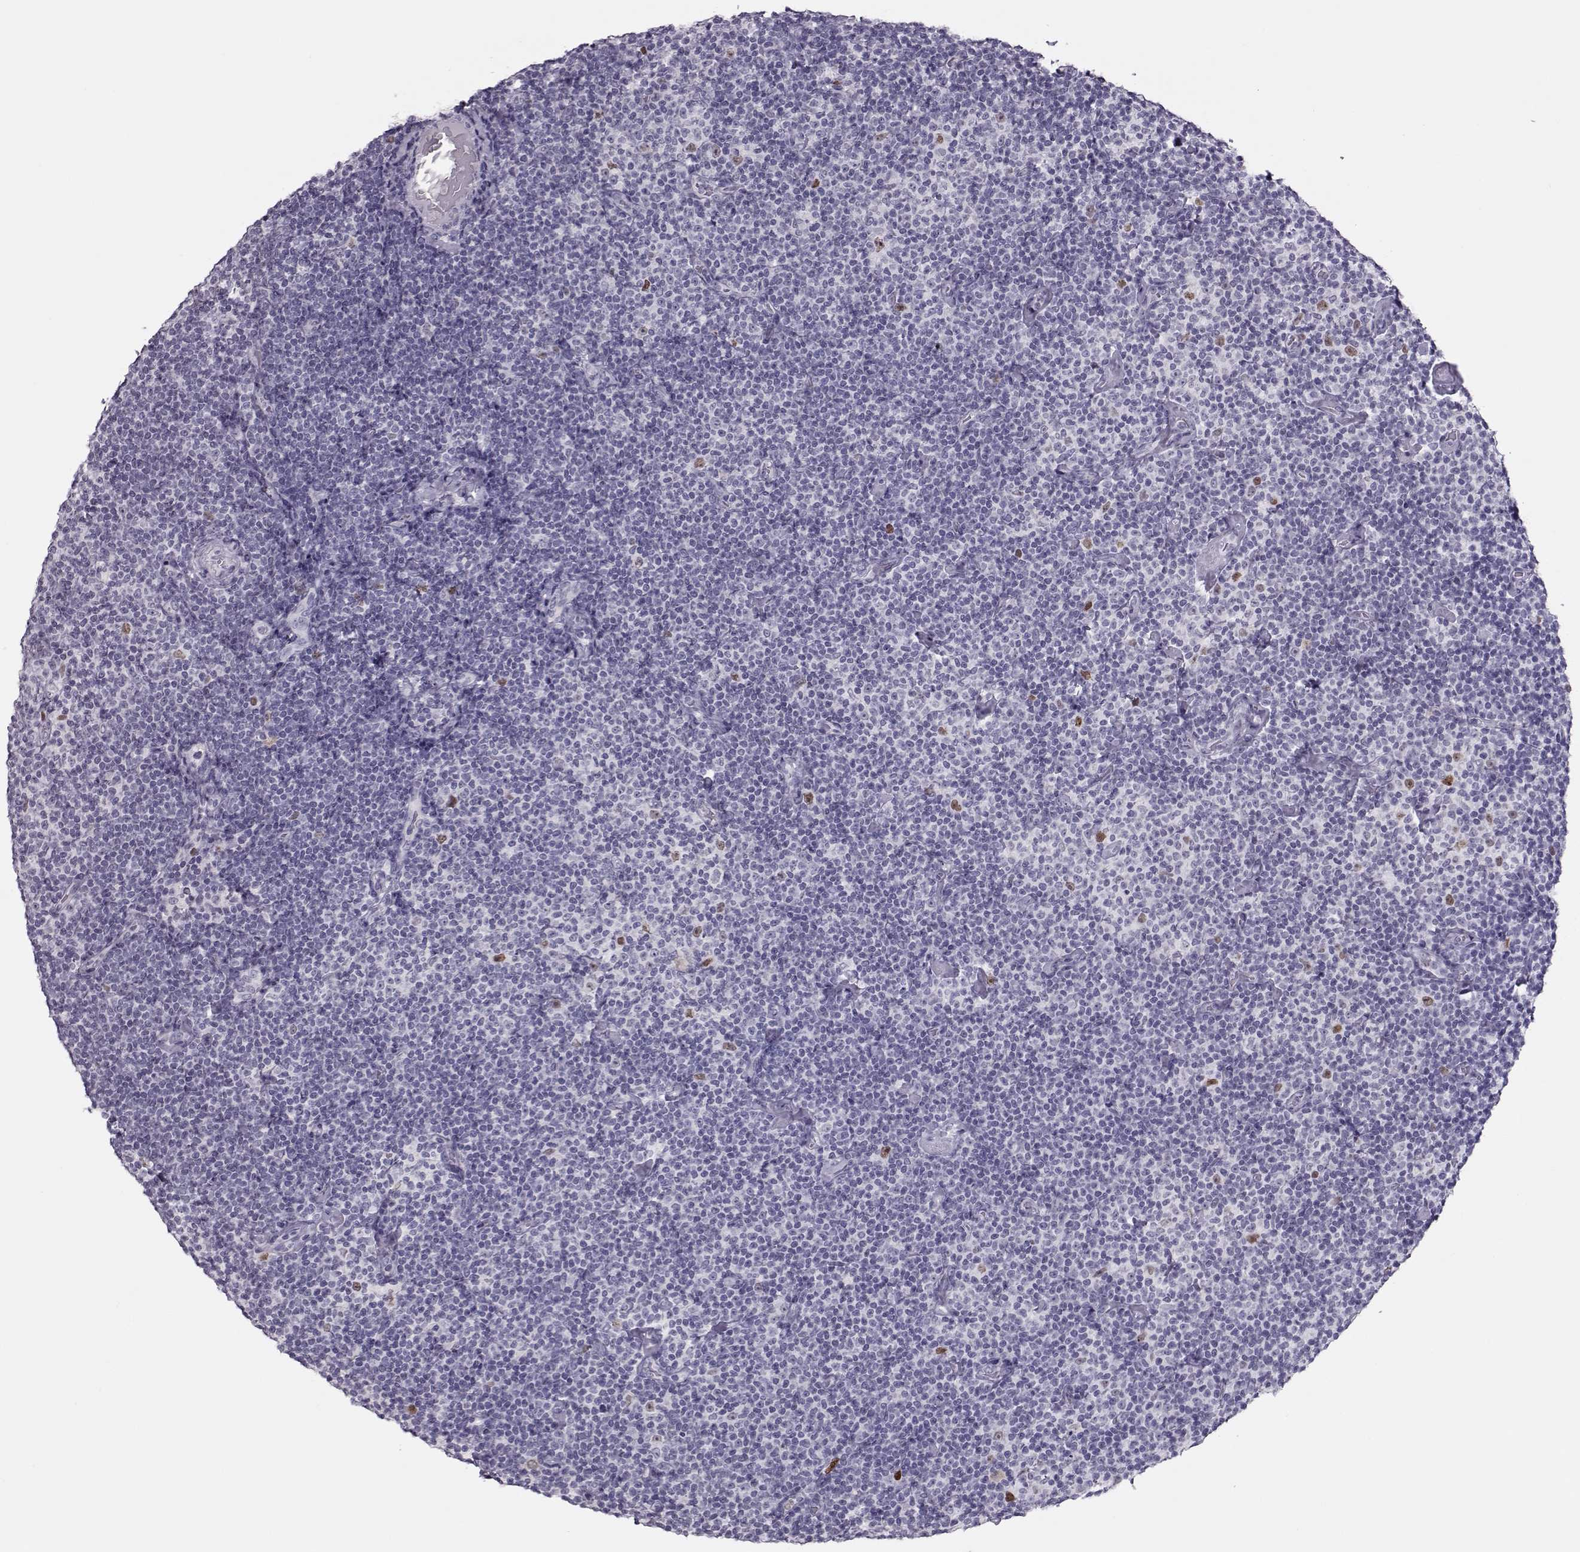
{"staining": {"intensity": "negative", "quantity": "none", "location": "none"}, "tissue": "lymphoma", "cell_type": "Tumor cells", "image_type": "cancer", "snomed": [{"axis": "morphology", "description": "Malignant lymphoma, non-Hodgkin's type, Low grade"}, {"axis": "topography", "description": "Lymph node"}], "caption": "Histopathology image shows no protein positivity in tumor cells of low-grade malignant lymphoma, non-Hodgkin's type tissue.", "gene": "SGO1", "patient": {"sex": "male", "age": 81}}